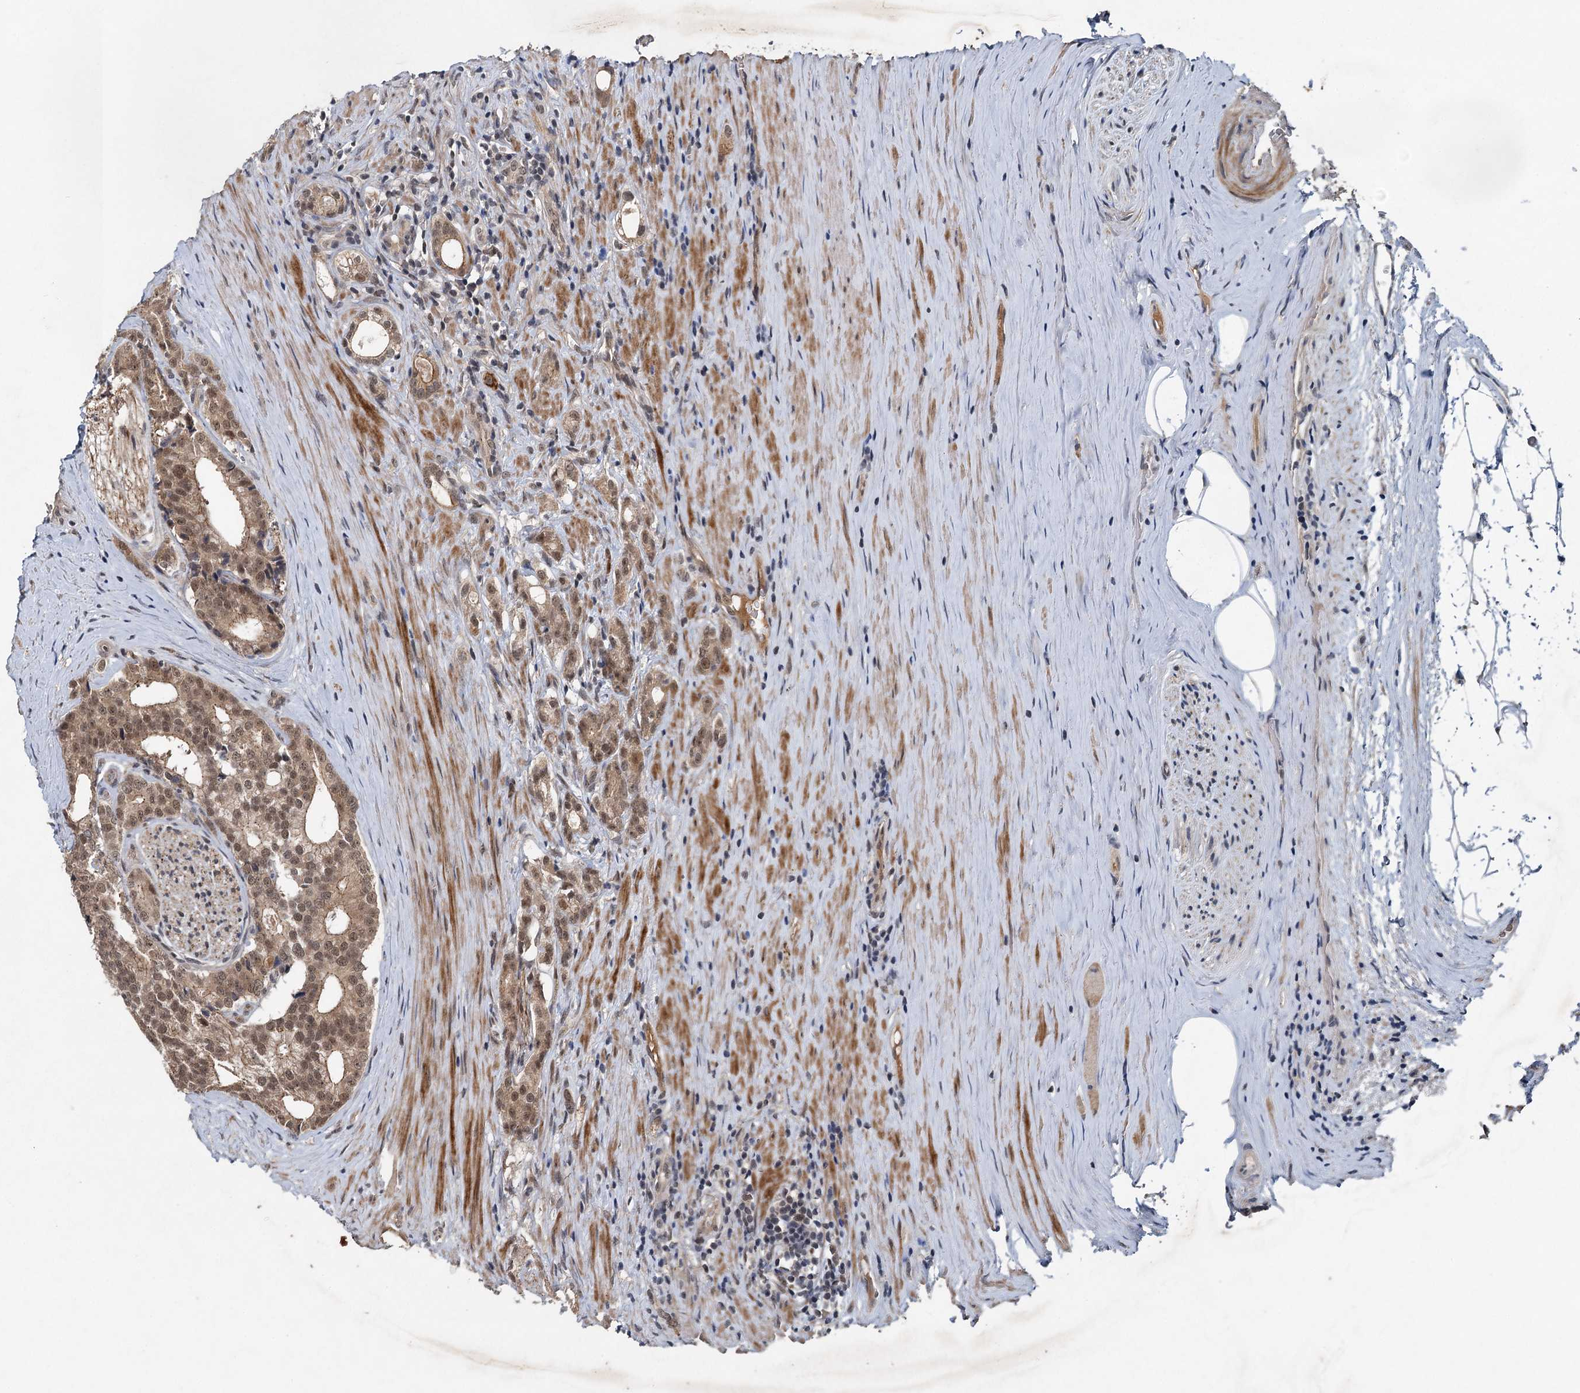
{"staining": {"intensity": "moderate", "quantity": ">75%", "location": "cytoplasmic/membranous,nuclear"}, "tissue": "prostate cancer", "cell_type": "Tumor cells", "image_type": "cancer", "snomed": [{"axis": "morphology", "description": "Adenocarcinoma, Low grade"}, {"axis": "topography", "description": "Prostate"}], "caption": "Protein staining of prostate low-grade adenocarcinoma tissue exhibits moderate cytoplasmic/membranous and nuclear expression in about >75% of tumor cells. (DAB (3,3'-diaminobenzidine) IHC, brown staining for protein, blue staining for nuclei).", "gene": "RITA1", "patient": {"sex": "male", "age": 71}}